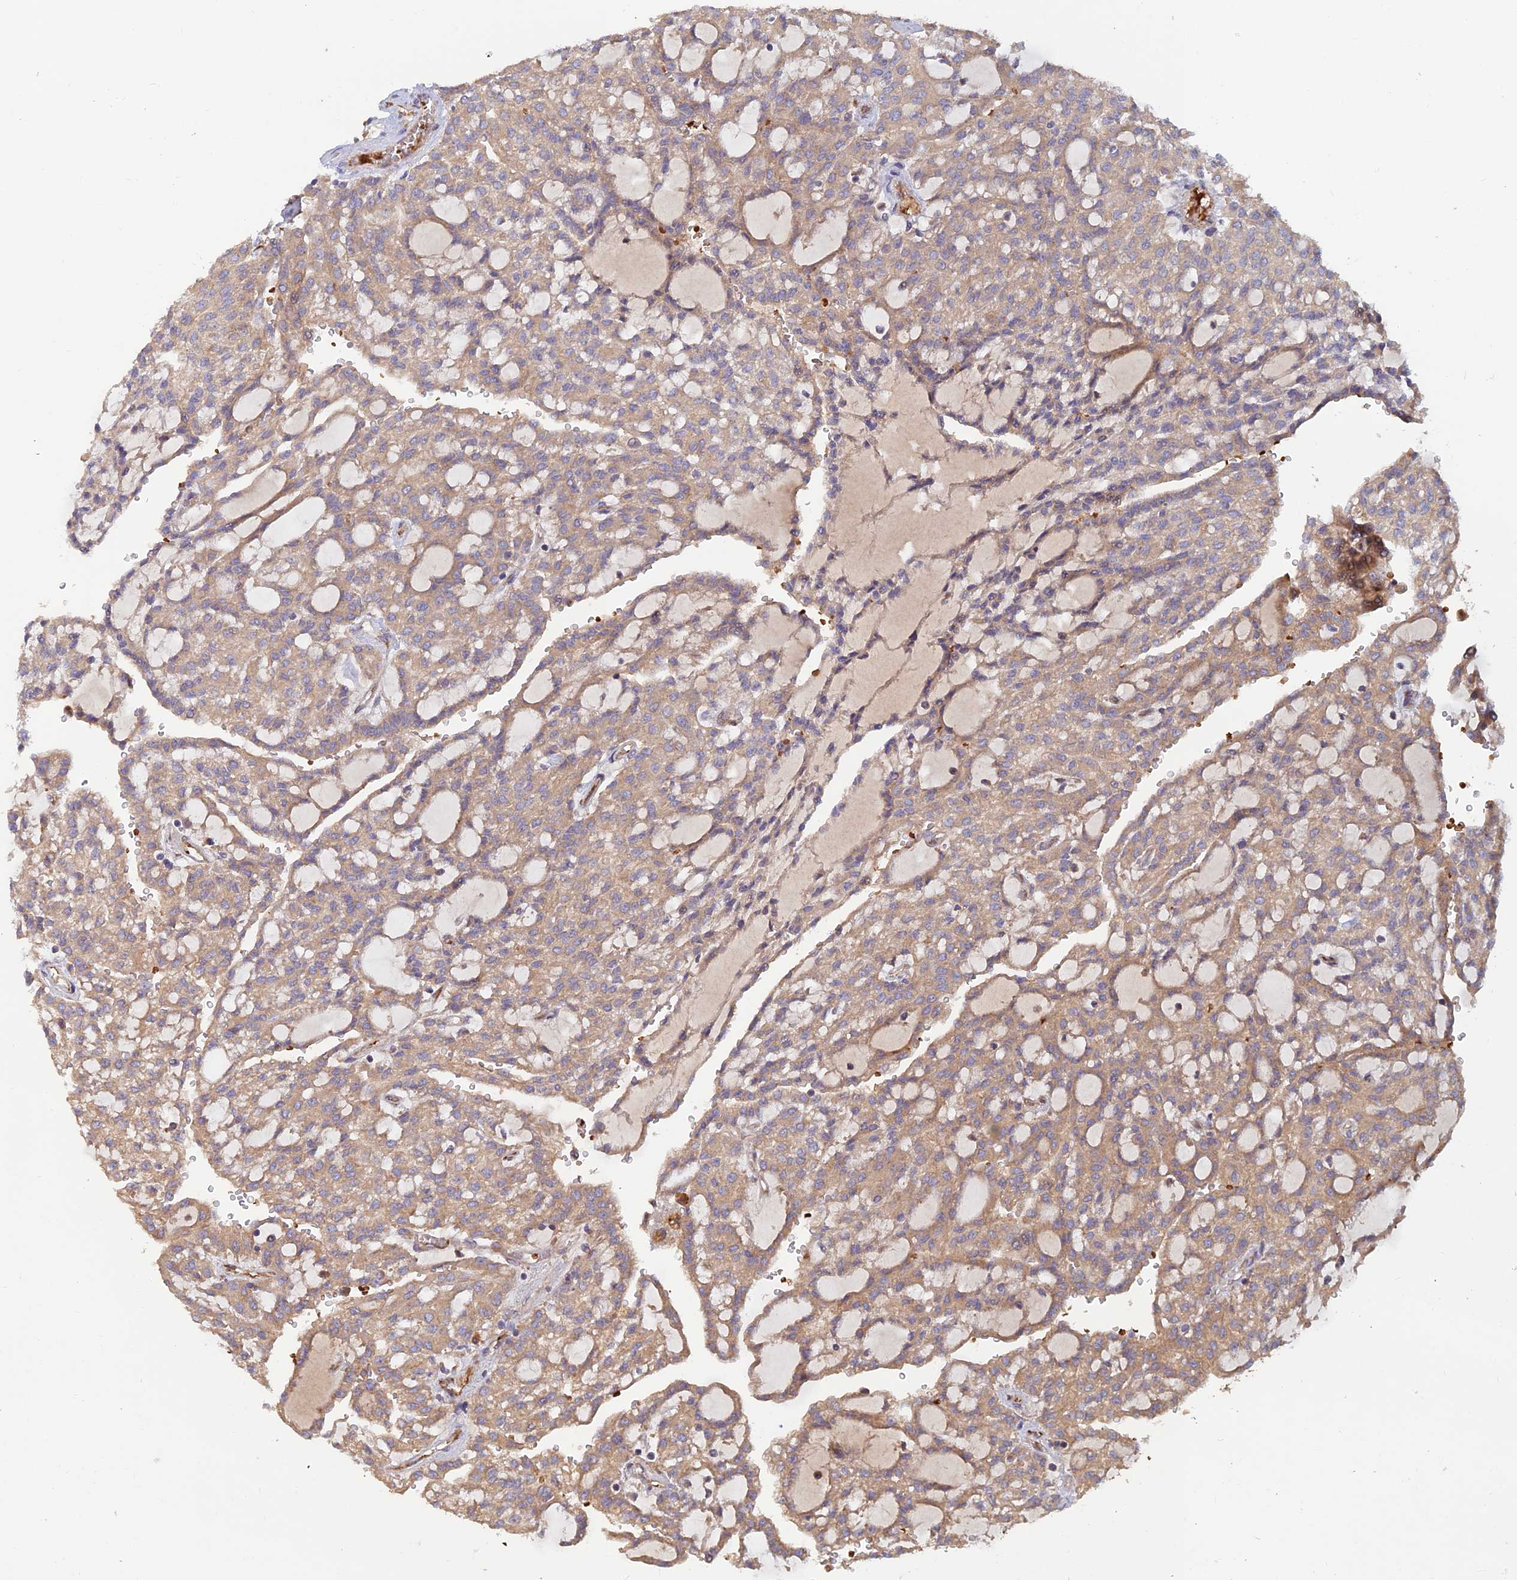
{"staining": {"intensity": "weak", "quantity": ">75%", "location": "cytoplasmic/membranous"}, "tissue": "renal cancer", "cell_type": "Tumor cells", "image_type": "cancer", "snomed": [{"axis": "morphology", "description": "Adenocarcinoma, NOS"}, {"axis": "topography", "description": "Kidney"}], "caption": "Adenocarcinoma (renal) stained with immunohistochemistry shows weak cytoplasmic/membranous staining in about >75% of tumor cells.", "gene": "GMCL1", "patient": {"sex": "male", "age": 63}}